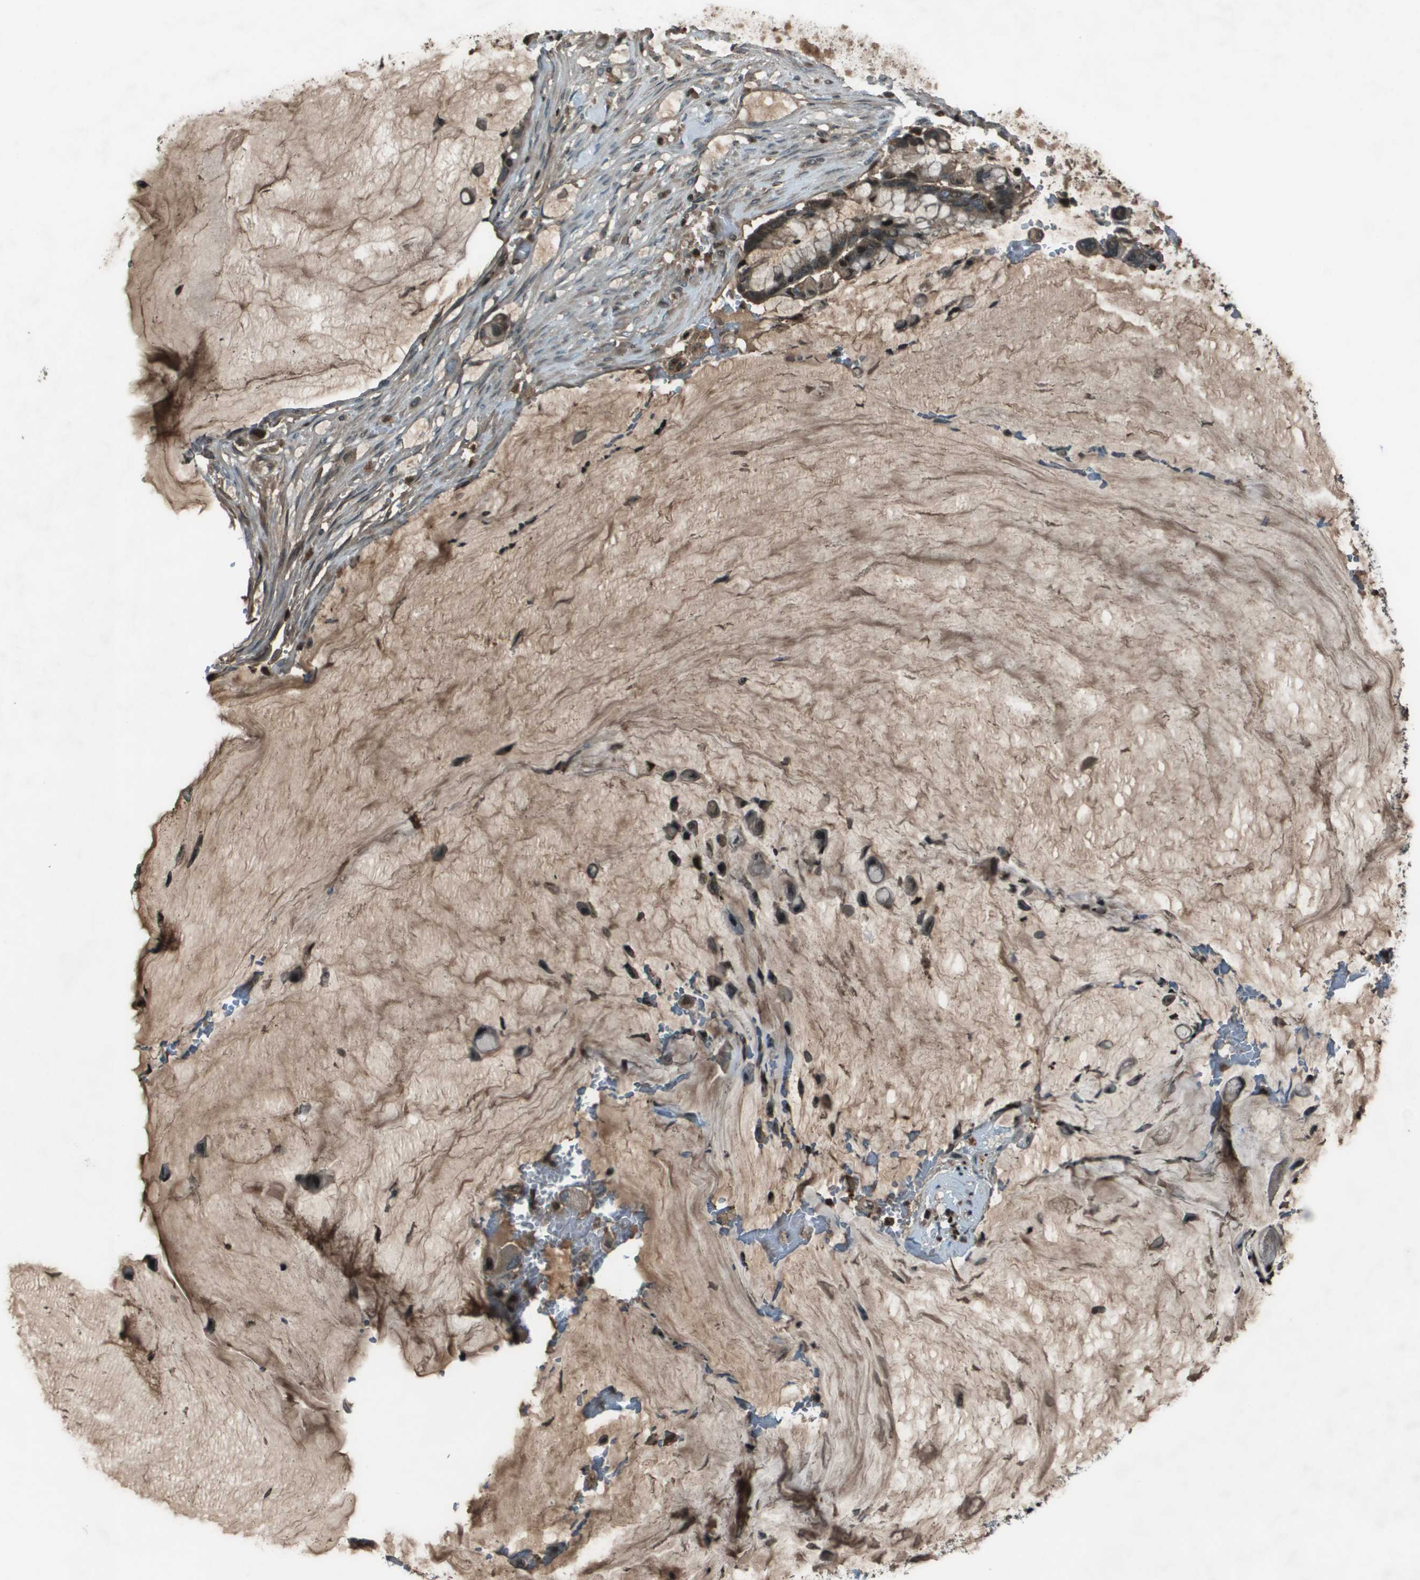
{"staining": {"intensity": "moderate", "quantity": "<25%", "location": "nuclear"}, "tissue": "pancreatic cancer", "cell_type": "Tumor cells", "image_type": "cancer", "snomed": [{"axis": "morphology", "description": "Adenocarcinoma, NOS"}, {"axis": "topography", "description": "Pancreas"}], "caption": "Protein staining displays moderate nuclear positivity in approximately <25% of tumor cells in pancreatic cancer (adenocarcinoma). The protein is shown in brown color, while the nuclei are stained blue.", "gene": "CXCL12", "patient": {"sex": "male", "age": 41}}